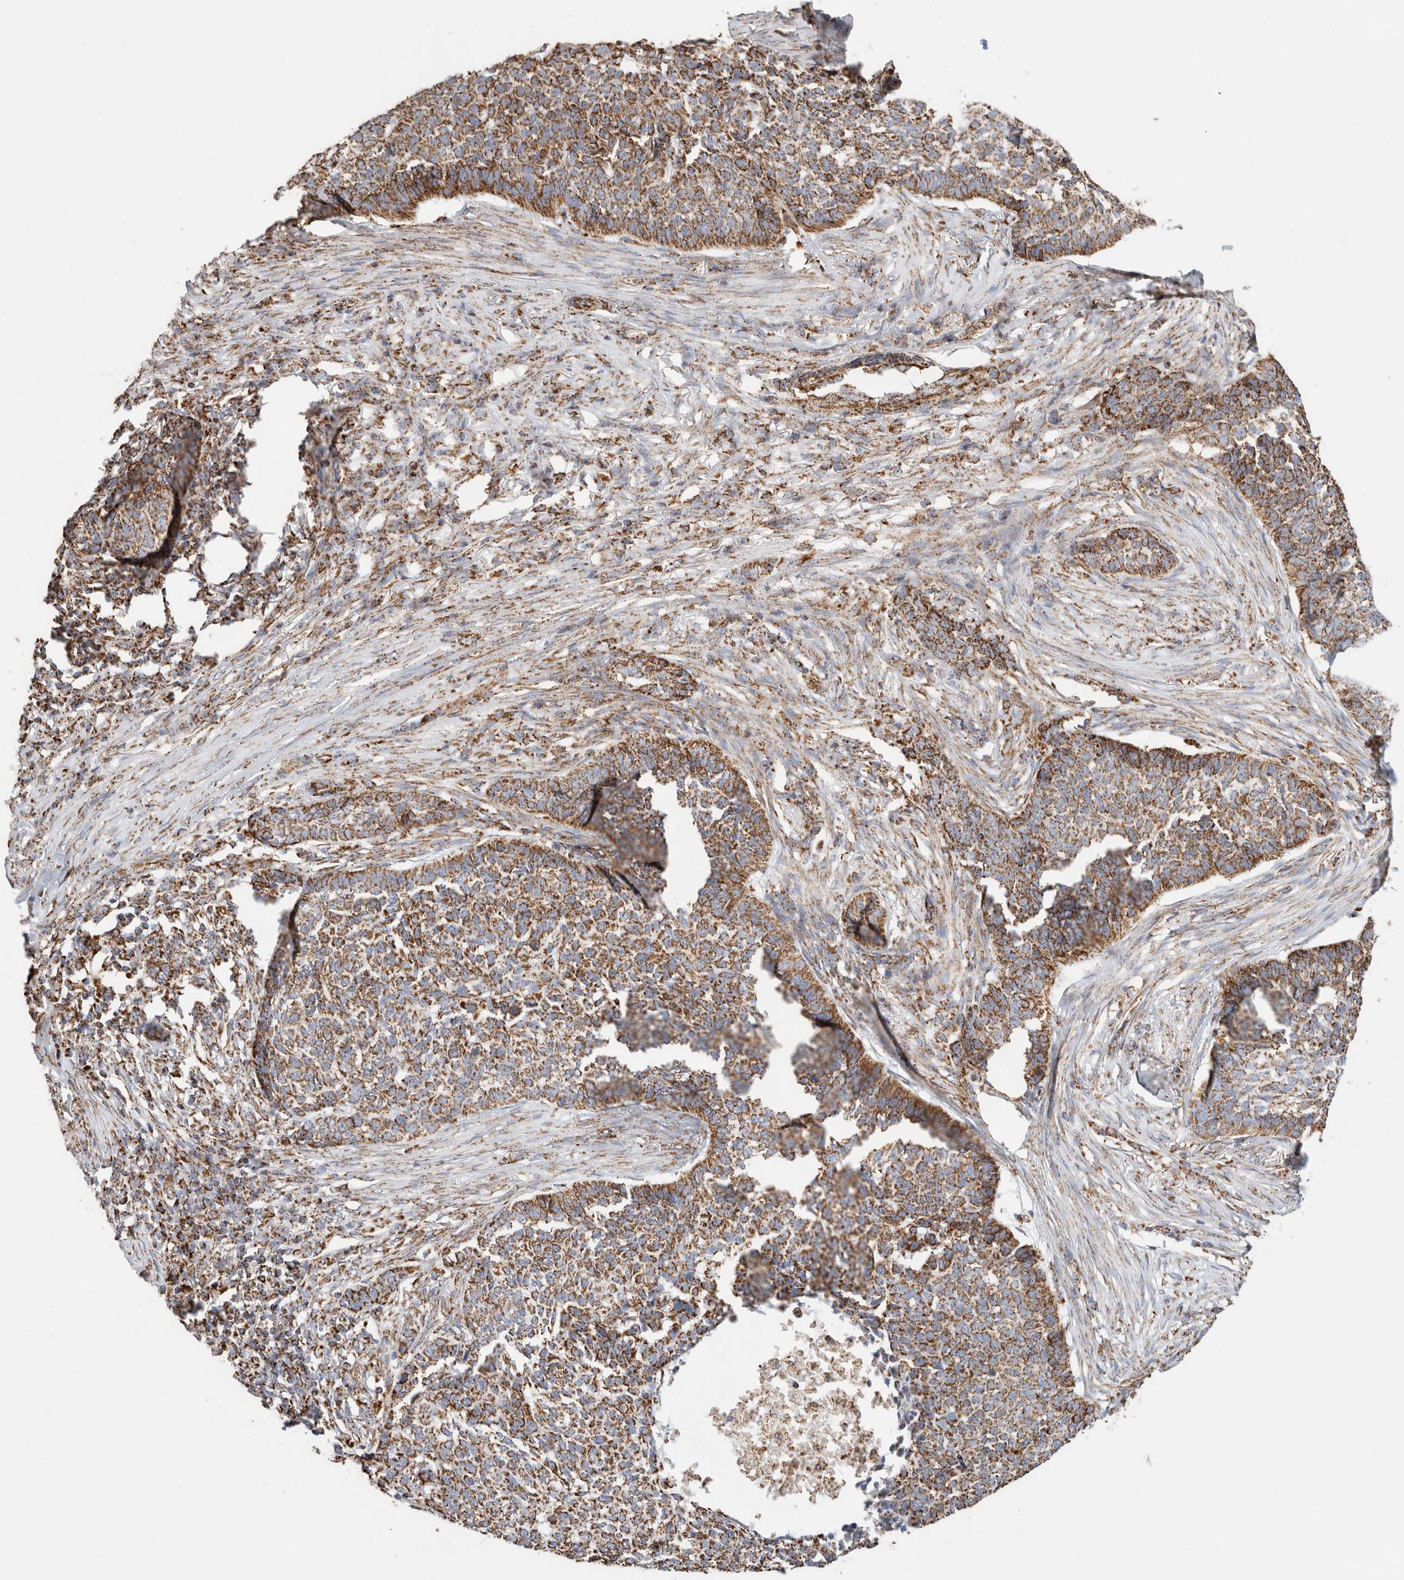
{"staining": {"intensity": "moderate", "quantity": ">75%", "location": "cytoplasmic/membranous"}, "tissue": "skin cancer", "cell_type": "Tumor cells", "image_type": "cancer", "snomed": [{"axis": "morphology", "description": "Basal cell carcinoma"}, {"axis": "topography", "description": "Skin"}], "caption": "Approximately >75% of tumor cells in basal cell carcinoma (skin) exhibit moderate cytoplasmic/membranous protein positivity as visualized by brown immunohistochemical staining.", "gene": "C1QBP", "patient": {"sex": "male", "age": 85}}